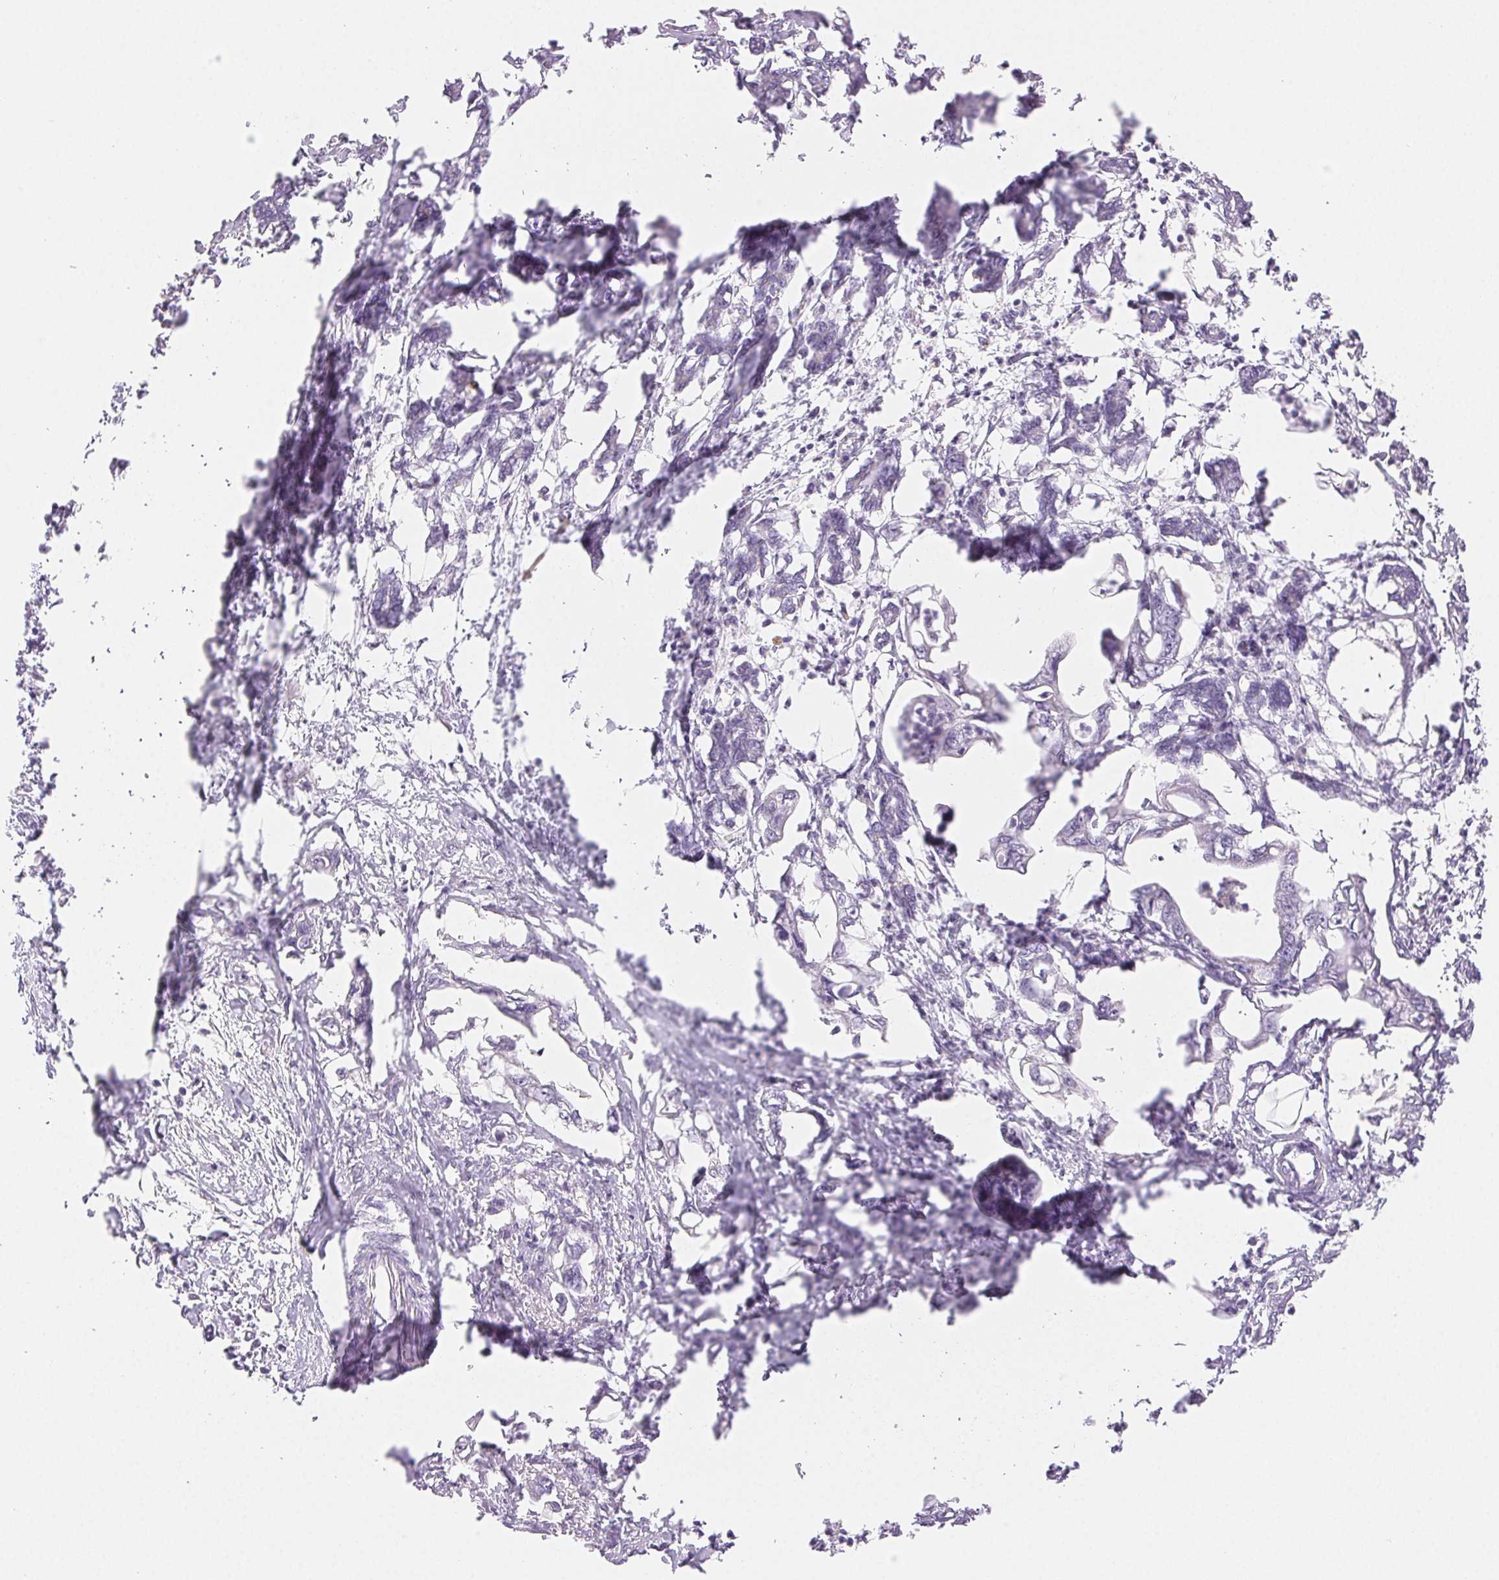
{"staining": {"intensity": "negative", "quantity": "none", "location": "none"}, "tissue": "pancreatic cancer", "cell_type": "Tumor cells", "image_type": "cancer", "snomed": [{"axis": "morphology", "description": "Adenocarcinoma, NOS"}, {"axis": "topography", "description": "Pancreas"}], "caption": "This is an immunohistochemistry (IHC) histopathology image of human adenocarcinoma (pancreatic). There is no expression in tumor cells.", "gene": "BPIFB2", "patient": {"sex": "male", "age": 61}}